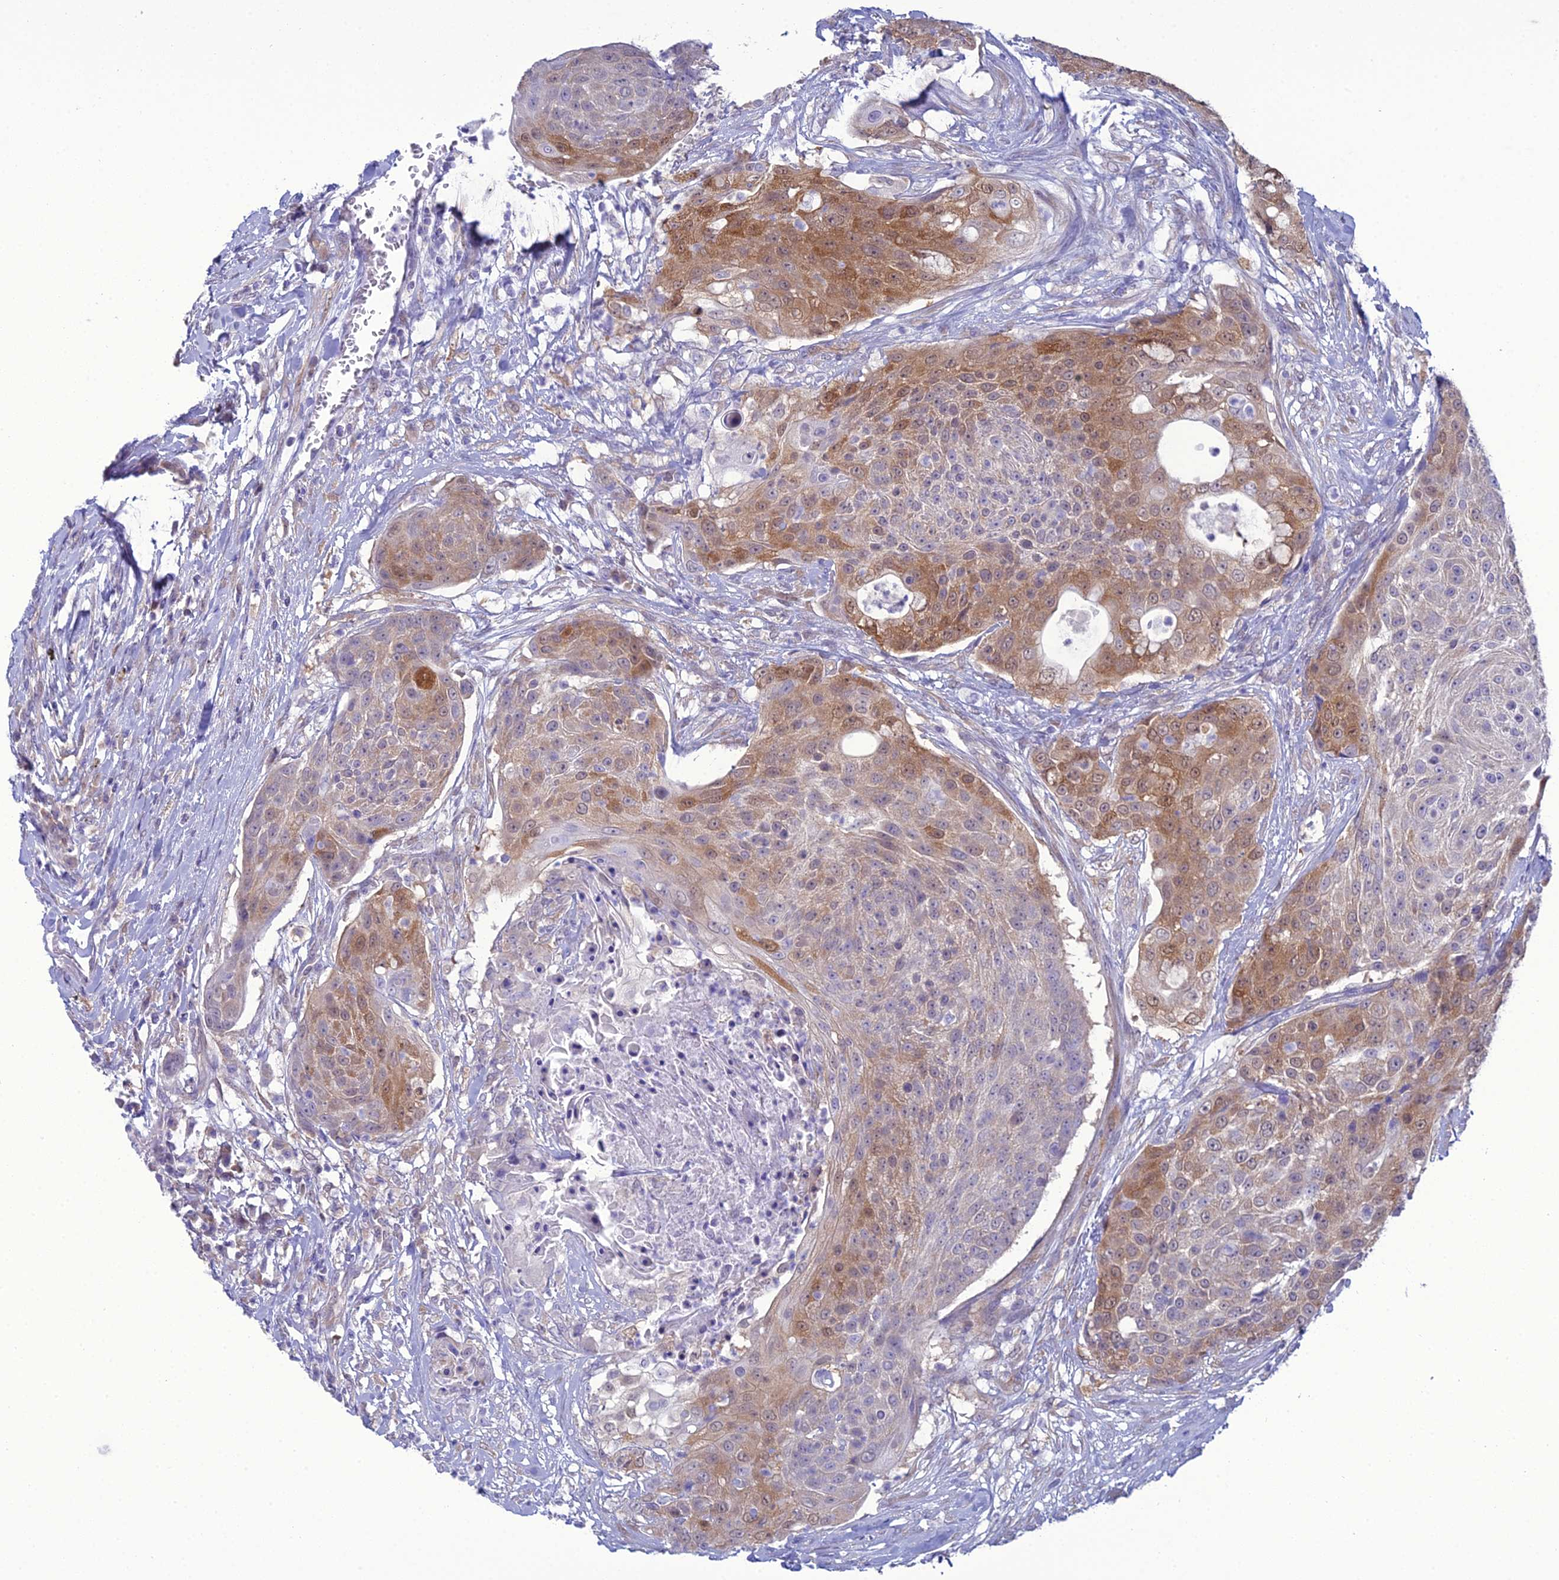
{"staining": {"intensity": "moderate", "quantity": "25%-75%", "location": "cytoplasmic/membranous"}, "tissue": "urothelial cancer", "cell_type": "Tumor cells", "image_type": "cancer", "snomed": [{"axis": "morphology", "description": "Urothelial carcinoma, High grade"}, {"axis": "topography", "description": "Urinary bladder"}], "caption": "Protein staining by immunohistochemistry displays moderate cytoplasmic/membranous staining in approximately 25%-75% of tumor cells in high-grade urothelial carcinoma. (brown staining indicates protein expression, while blue staining denotes nuclei).", "gene": "GNPNAT1", "patient": {"sex": "female", "age": 63}}